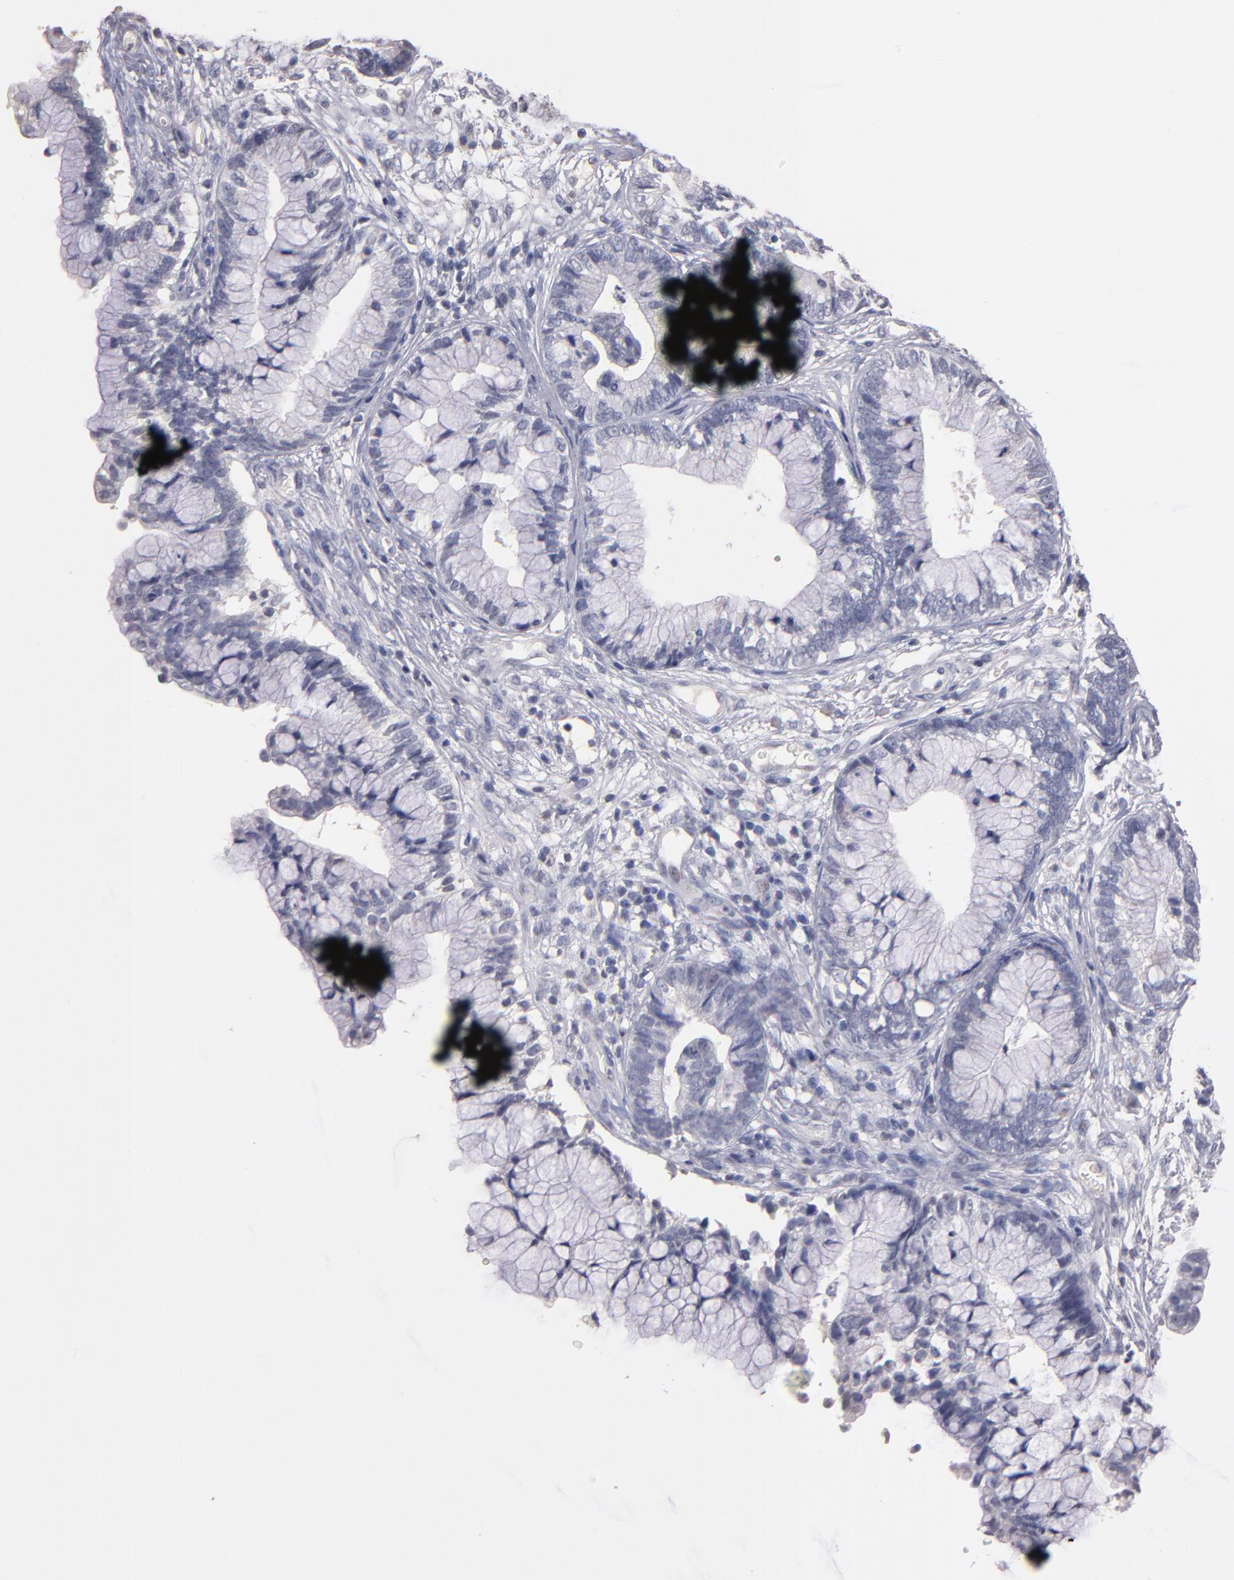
{"staining": {"intensity": "negative", "quantity": "none", "location": "none"}, "tissue": "cervical cancer", "cell_type": "Tumor cells", "image_type": "cancer", "snomed": [{"axis": "morphology", "description": "Adenocarcinoma, NOS"}, {"axis": "topography", "description": "Cervix"}], "caption": "Tumor cells are negative for protein expression in human cervical cancer (adenocarcinoma). (DAB immunohistochemistry (IHC) visualized using brightfield microscopy, high magnification).", "gene": "SOX10", "patient": {"sex": "female", "age": 44}}